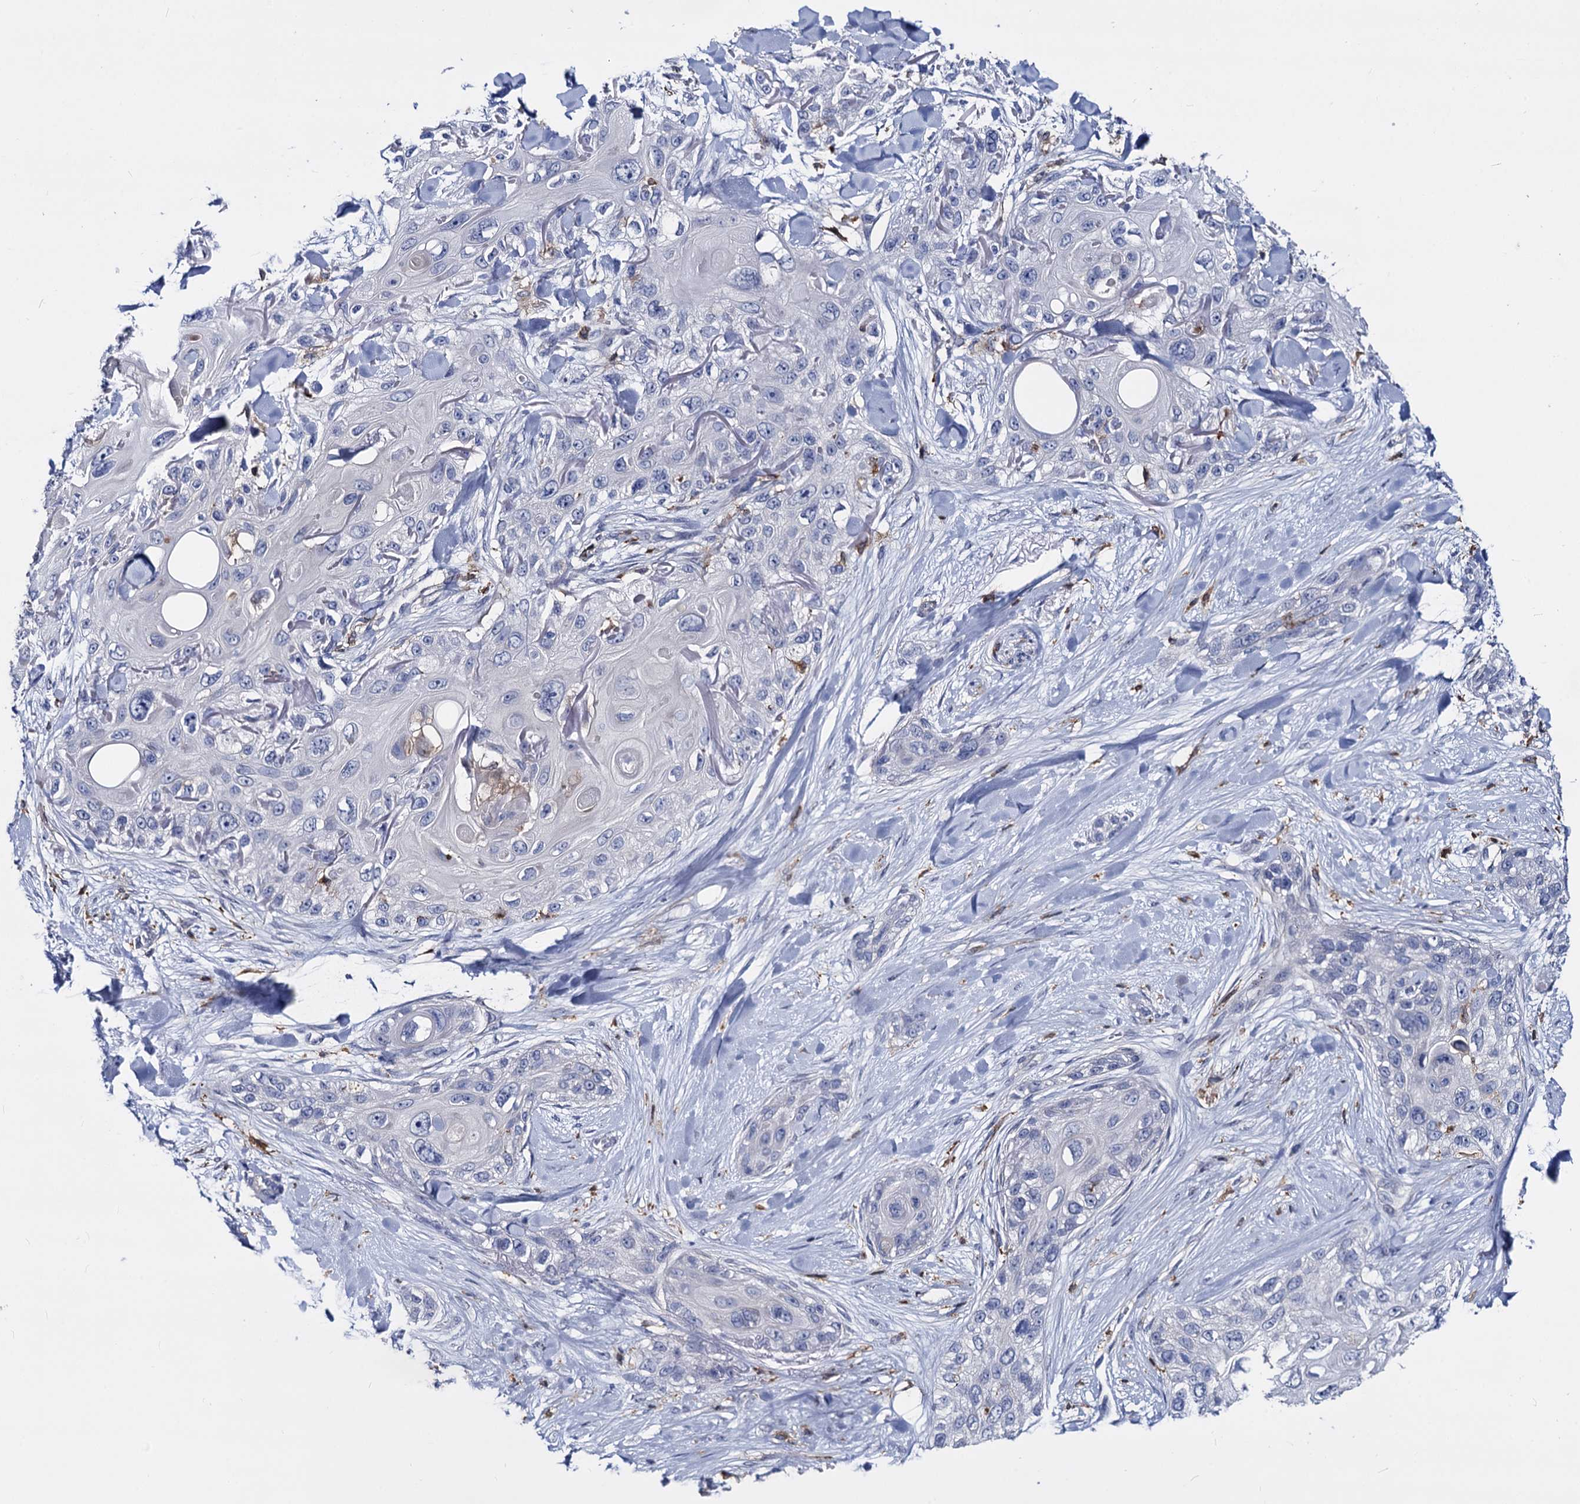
{"staining": {"intensity": "negative", "quantity": "none", "location": "none"}, "tissue": "skin cancer", "cell_type": "Tumor cells", "image_type": "cancer", "snomed": [{"axis": "morphology", "description": "Normal tissue, NOS"}, {"axis": "morphology", "description": "Squamous cell carcinoma, NOS"}, {"axis": "topography", "description": "Skin"}], "caption": "This is a micrograph of immunohistochemistry staining of skin cancer (squamous cell carcinoma), which shows no staining in tumor cells.", "gene": "RHOG", "patient": {"sex": "male", "age": 72}}